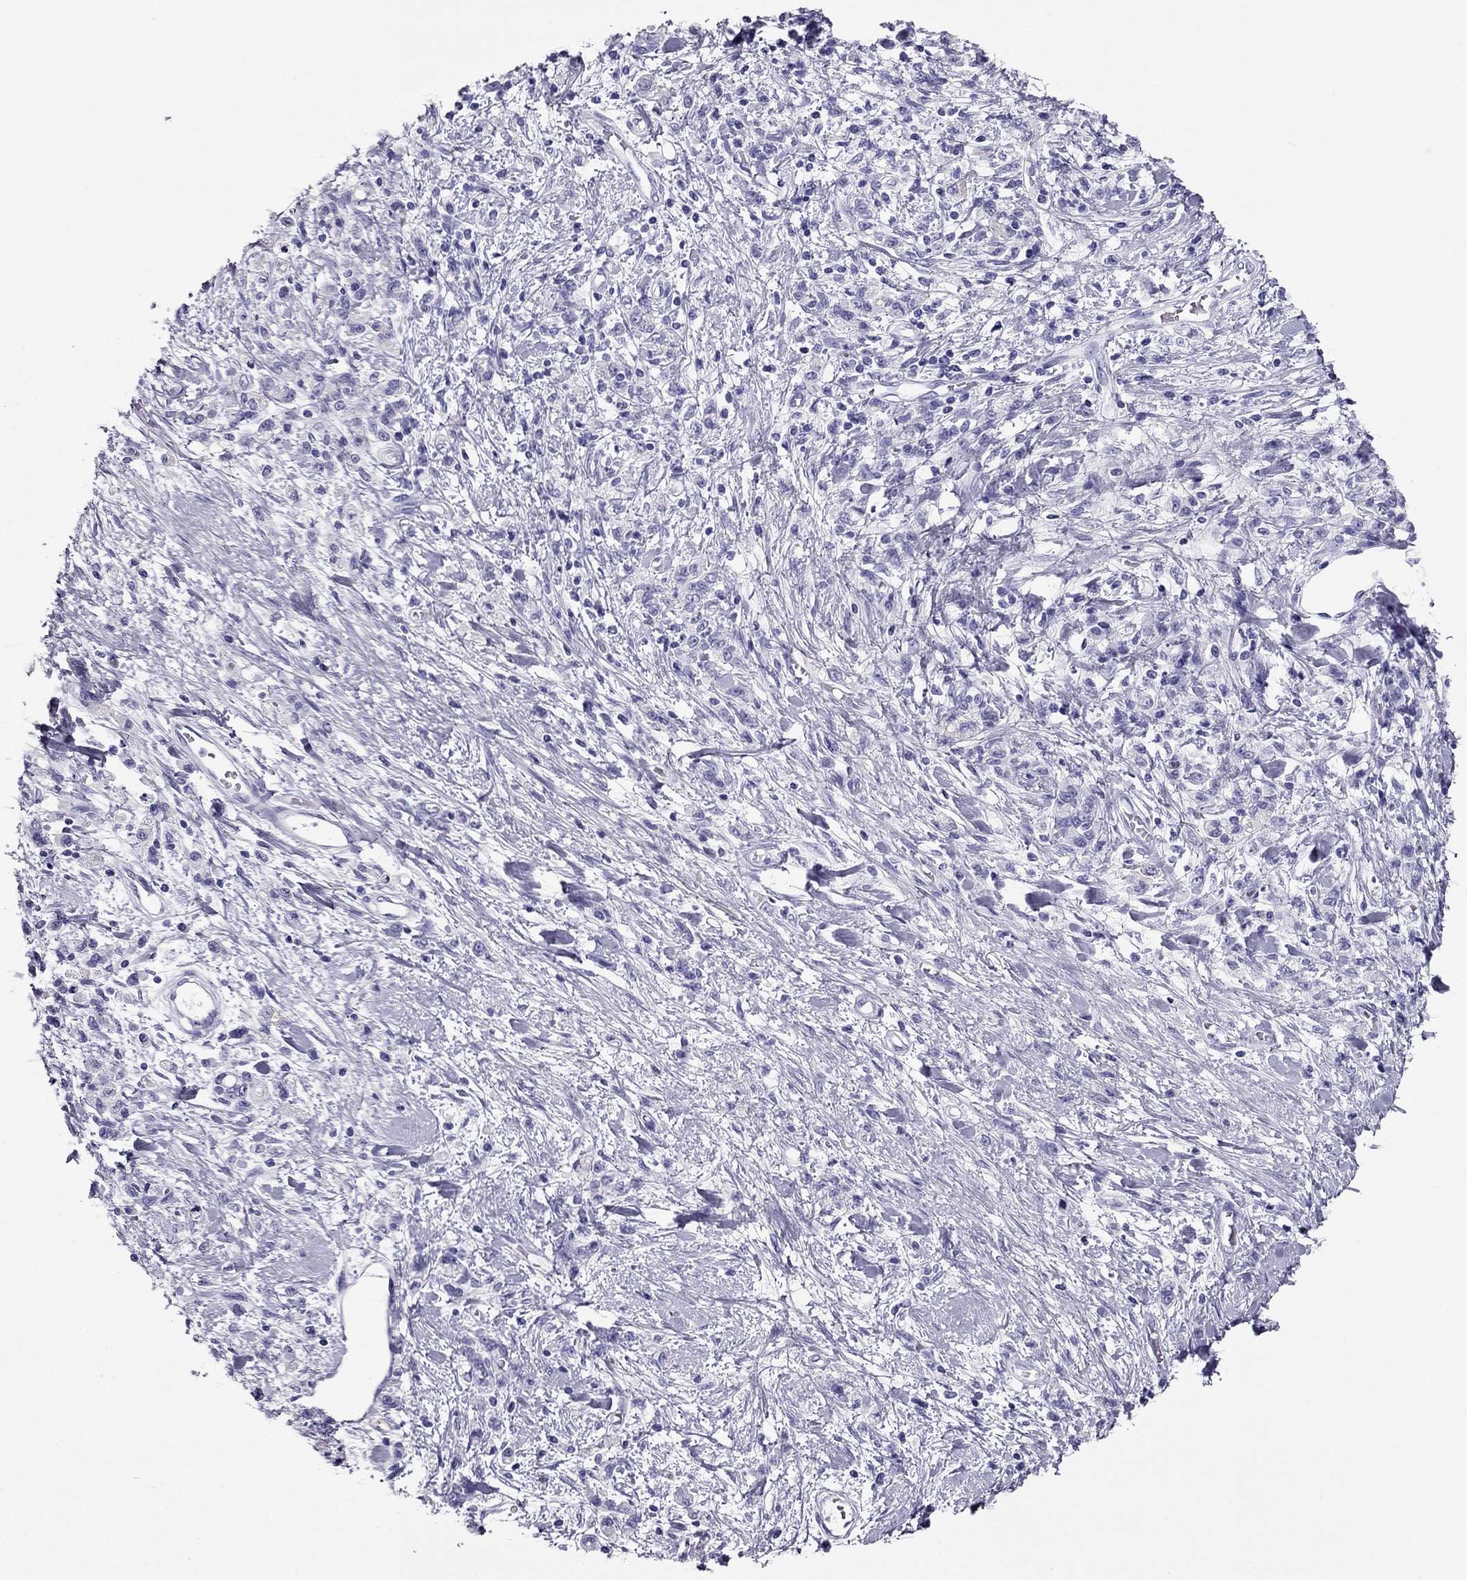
{"staining": {"intensity": "negative", "quantity": "none", "location": "none"}, "tissue": "stomach cancer", "cell_type": "Tumor cells", "image_type": "cancer", "snomed": [{"axis": "morphology", "description": "Adenocarcinoma, NOS"}, {"axis": "topography", "description": "Stomach"}], "caption": "This is a micrograph of immunohistochemistry staining of stomach cancer, which shows no positivity in tumor cells.", "gene": "PDE6A", "patient": {"sex": "male", "age": 77}}